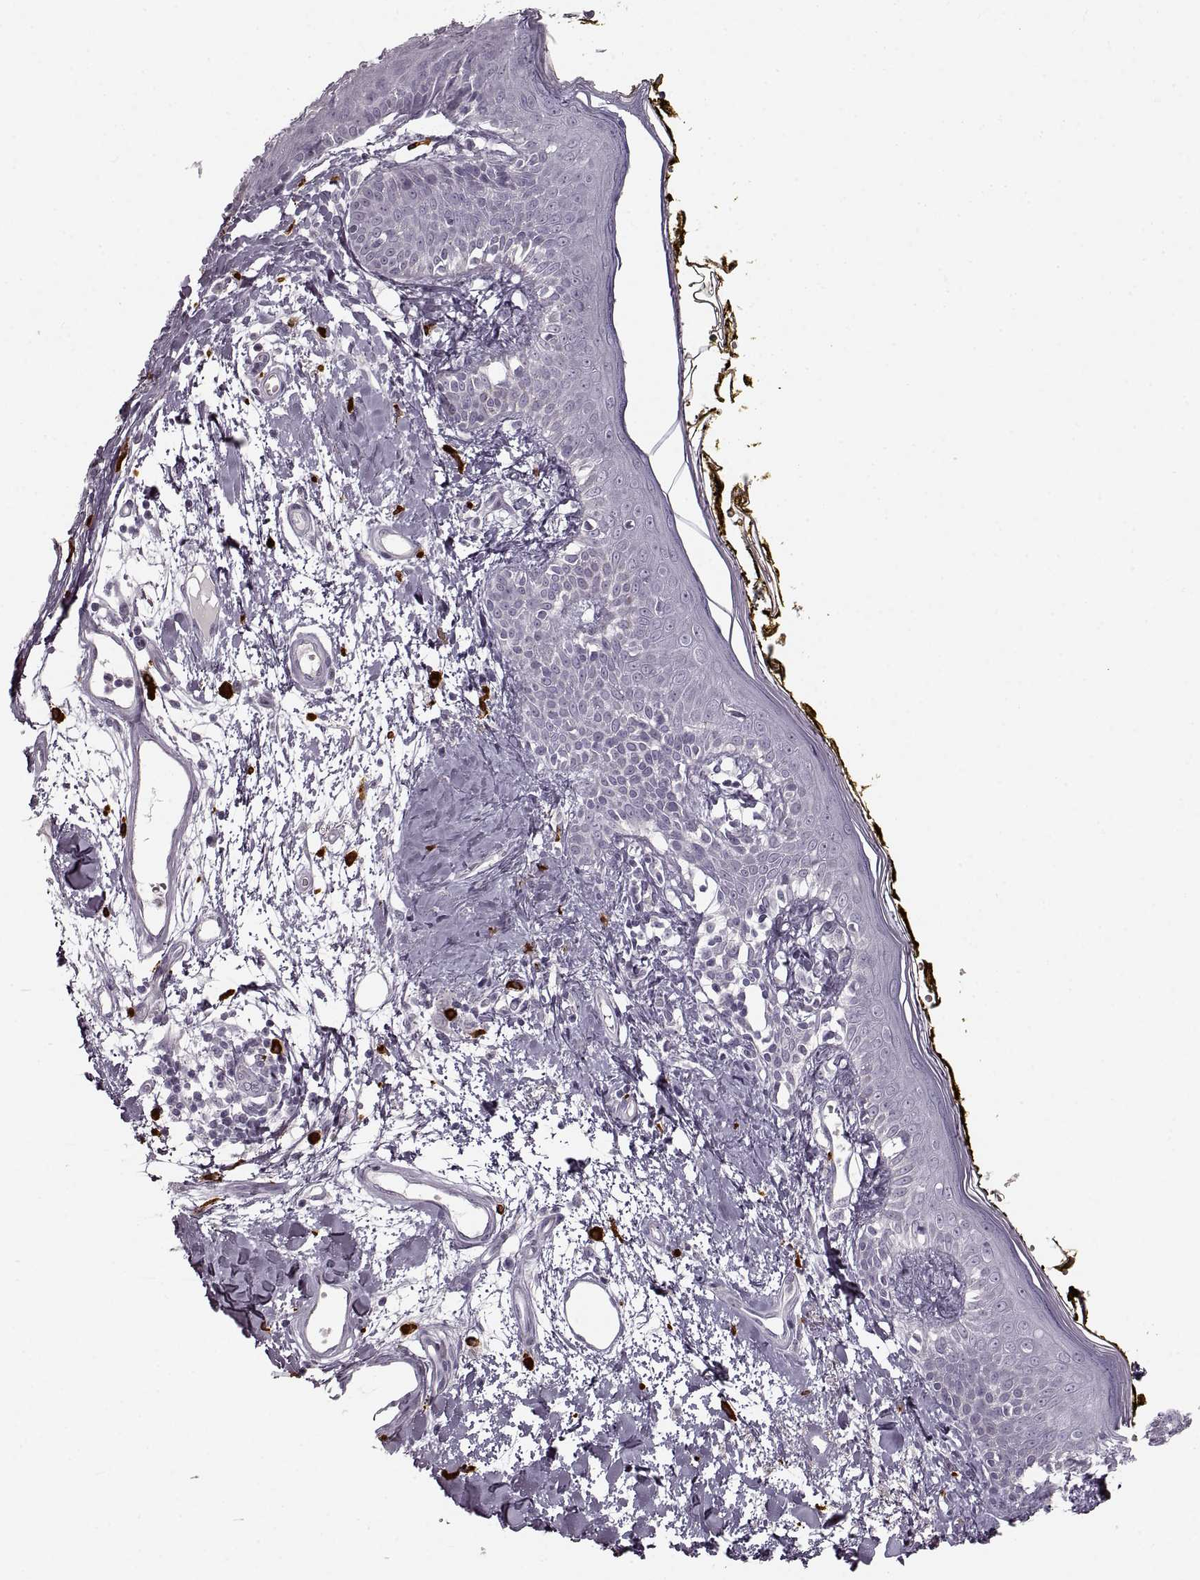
{"staining": {"intensity": "negative", "quantity": "none", "location": "none"}, "tissue": "skin", "cell_type": "Fibroblasts", "image_type": "normal", "snomed": [{"axis": "morphology", "description": "Normal tissue, NOS"}, {"axis": "topography", "description": "Skin"}], "caption": "This is a image of immunohistochemistry staining of benign skin, which shows no staining in fibroblasts. (Brightfield microscopy of DAB immunohistochemistry at high magnification).", "gene": "CNTN1", "patient": {"sex": "male", "age": 76}}